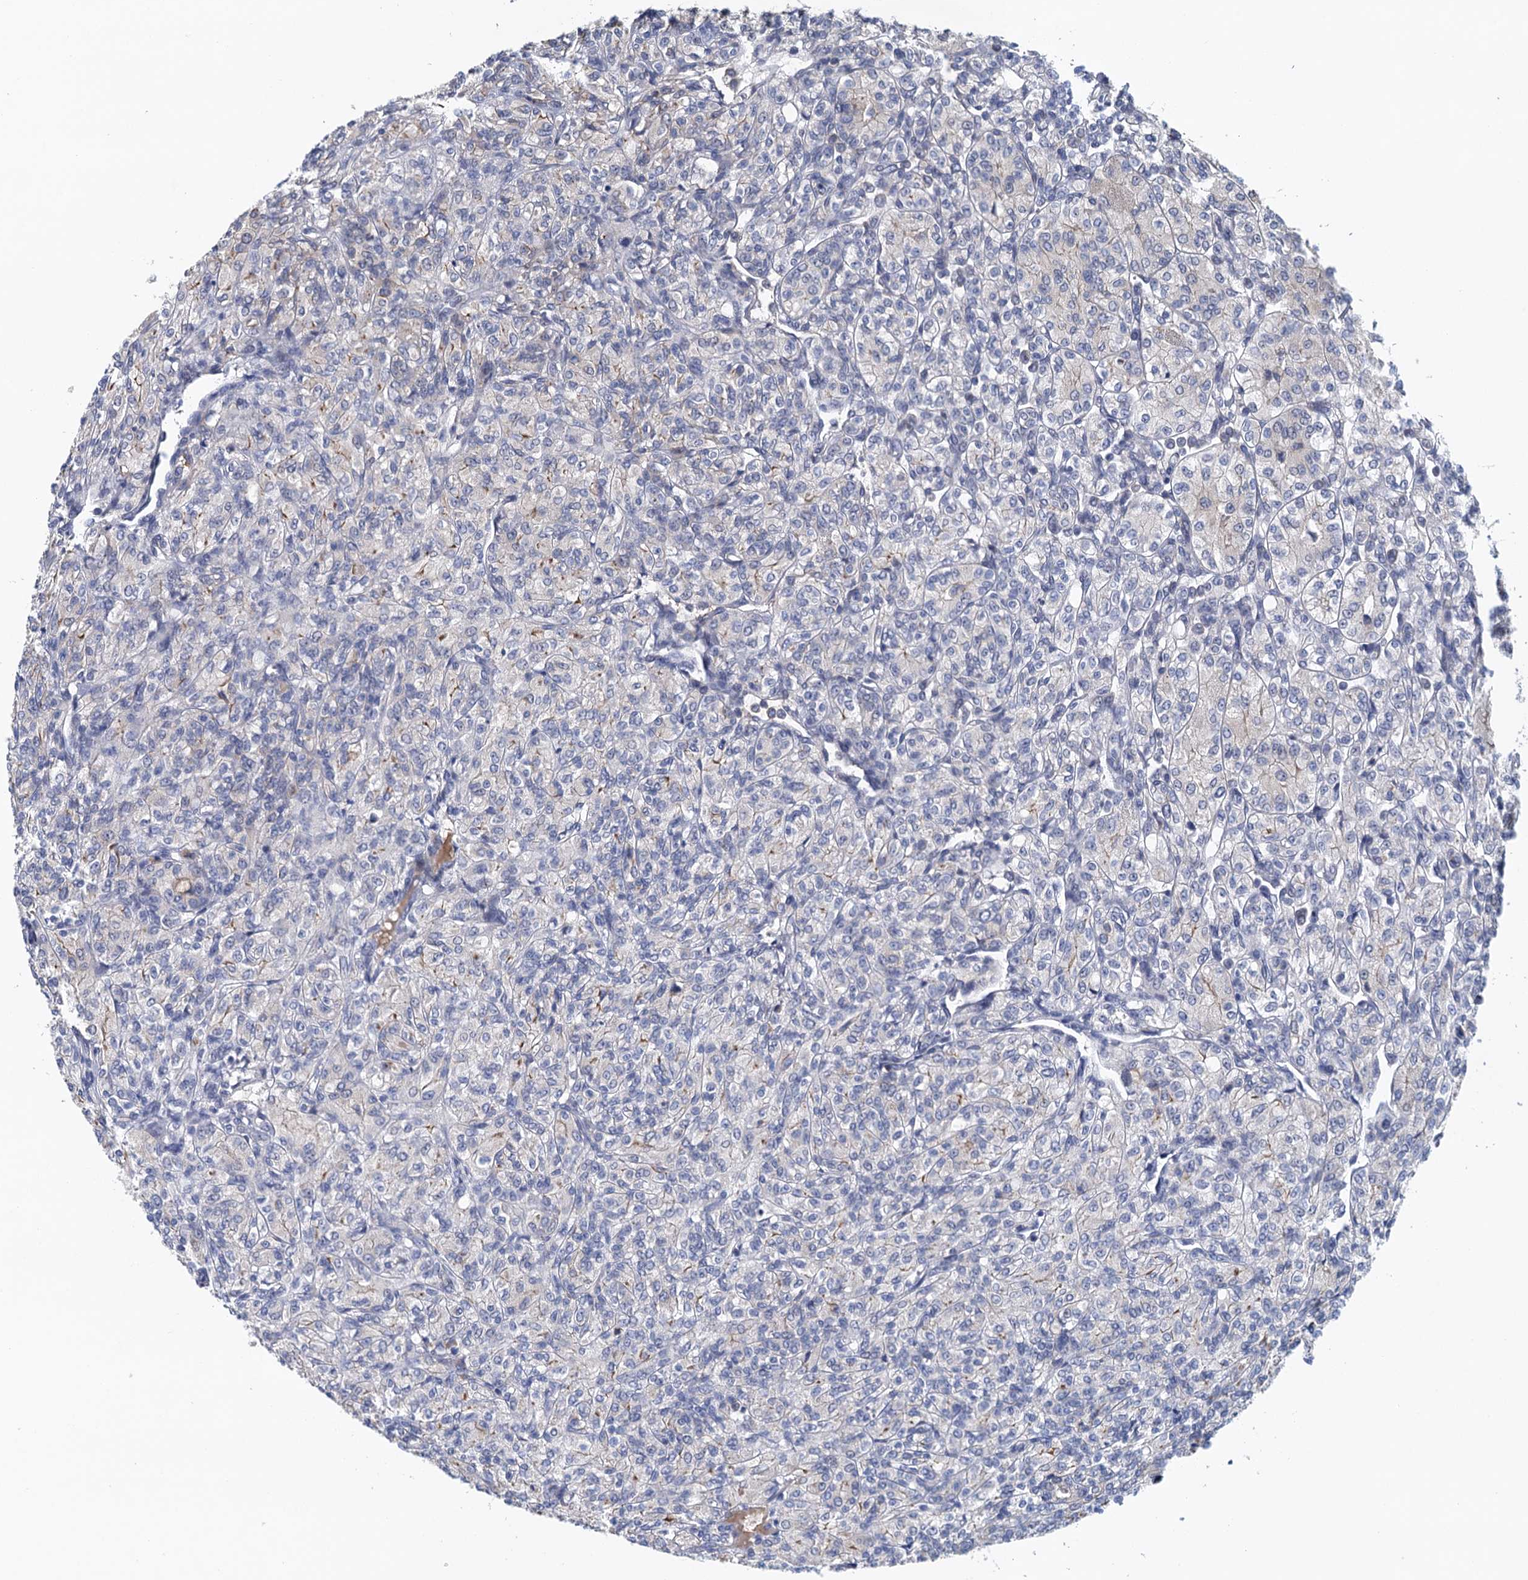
{"staining": {"intensity": "negative", "quantity": "none", "location": "none"}, "tissue": "renal cancer", "cell_type": "Tumor cells", "image_type": "cancer", "snomed": [{"axis": "morphology", "description": "Adenocarcinoma, NOS"}, {"axis": "topography", "description": "Kidney"}], "caption": "Micrograph shows no protein expression in tumor cells of renal cancer (adenocarcinoma) tissue.", "gene": "MDM1", "patient": {"sex": "male", "age": 77}}